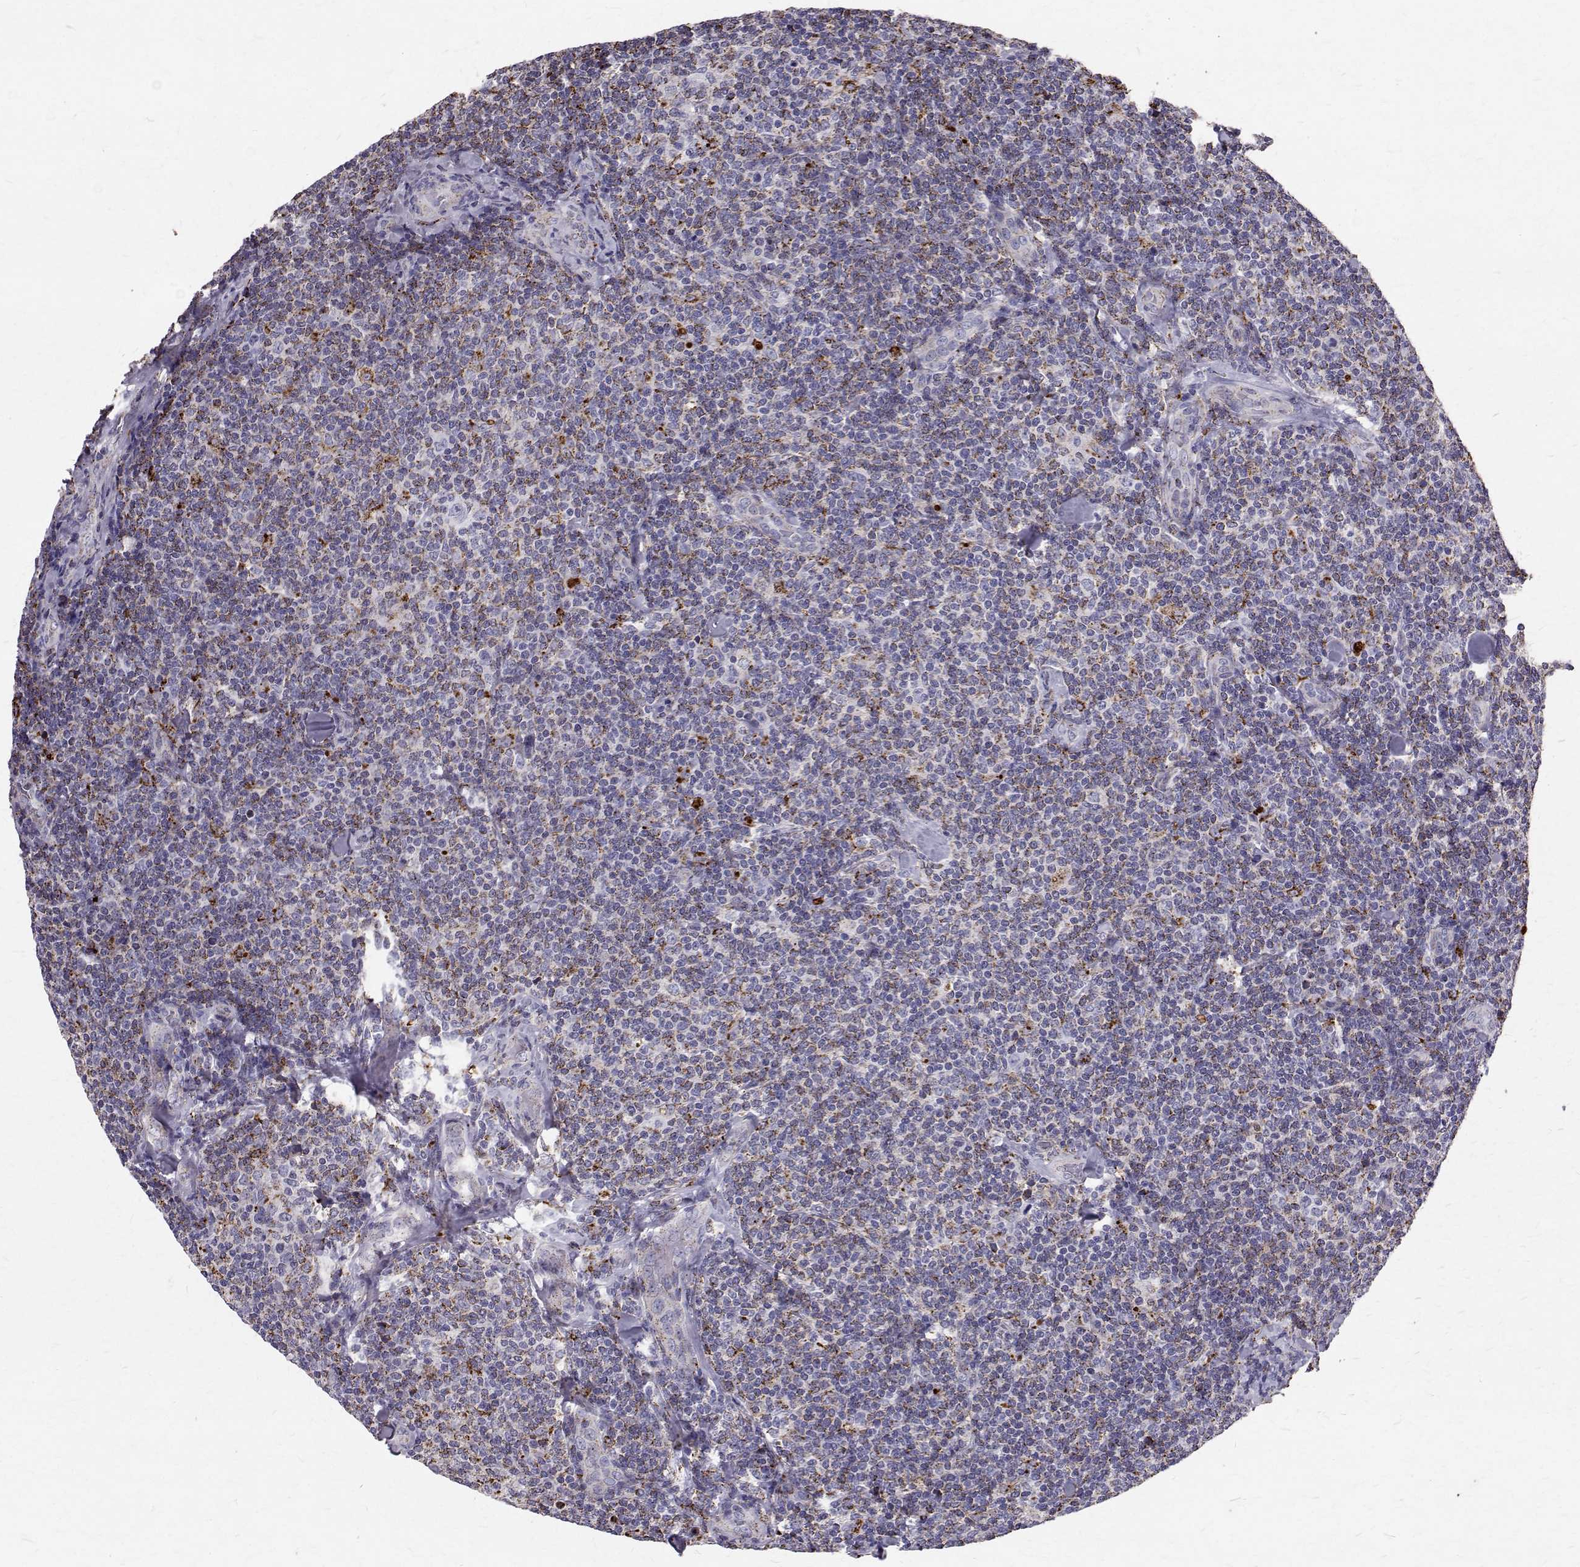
{"staining": {"intensity": "moderate", "quantity": "25%-75%", "location": "cytoplasmic/membranous"}, "tissue": "lymphoma", "cell_type": "Tumor cells", "image_type": "cancer", "snomed": [{"axis": "morphology", "description": "Malignant lymphoma, non-Hodgkin's type, Low grade"}, {"axis": "topography", "description": "Lymph node"}], "caption": "IHC of human malignant lymphoma, non-Hodgkin's type (low-grade) displays medium levels of moderate cytoplasmic/membranous positivity in approximately 25%-75% of tumor cells.", "gene": "TPP1", "patient": {"sex": "female", "age": 56}}